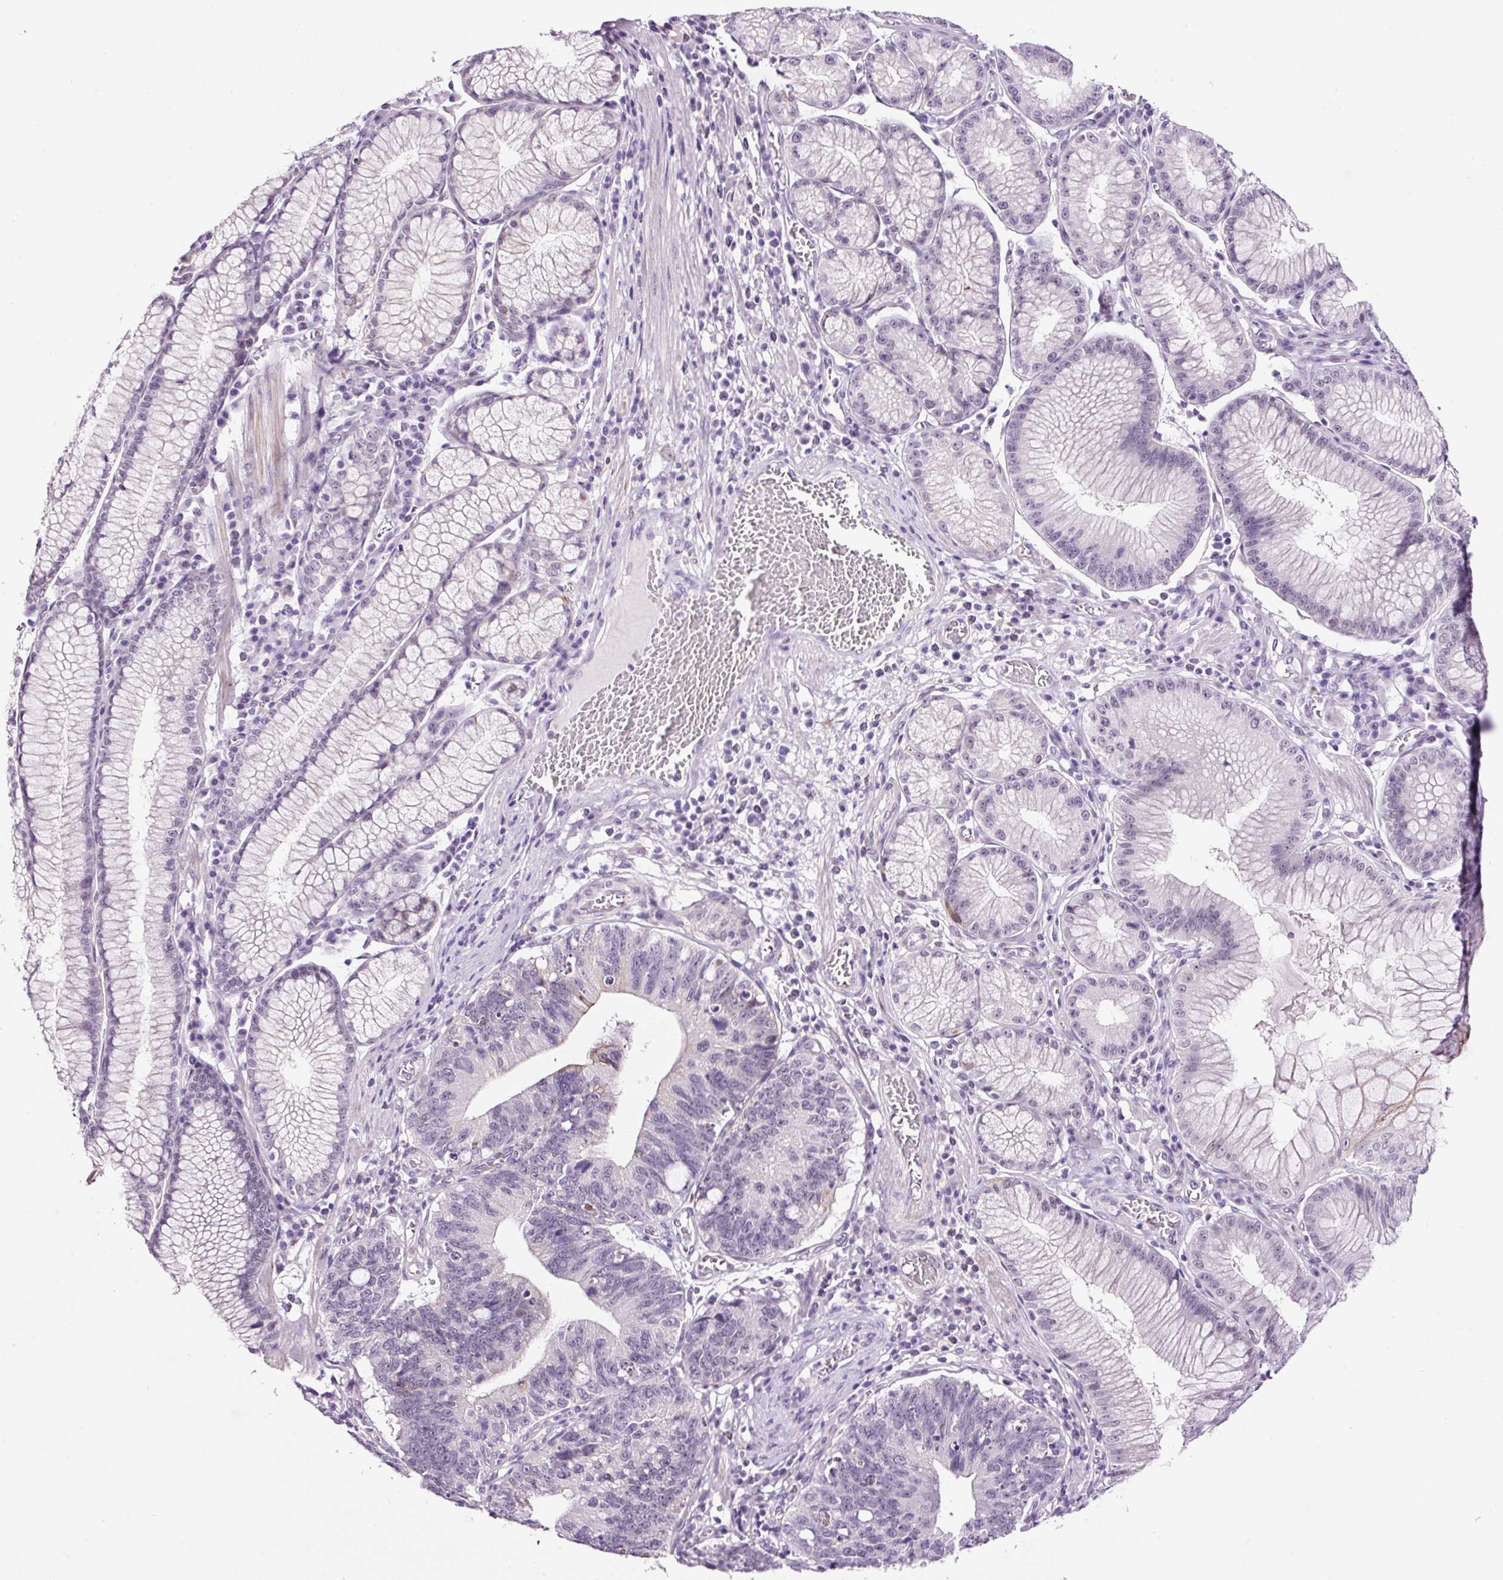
{"staining": {"intensity": "negative", "quantity": "none", "location": "none"}, "tissue": "stomach cancer", "cell_type": "Tumor cells", "image_type": "cancer", "snomed": [{"axis": "morphology", "description": "Adenocarcinoma, NOS"}, {"axis": "topography", "description": "Stomach"}], "caption": "A high-resolution image shows immunohistochemistry staining of stomach adenocarcinoma, which reveals no significant staining in tumor cells.", "gene": "RTF2", "patient": {"sex": "male", "age": 59}}